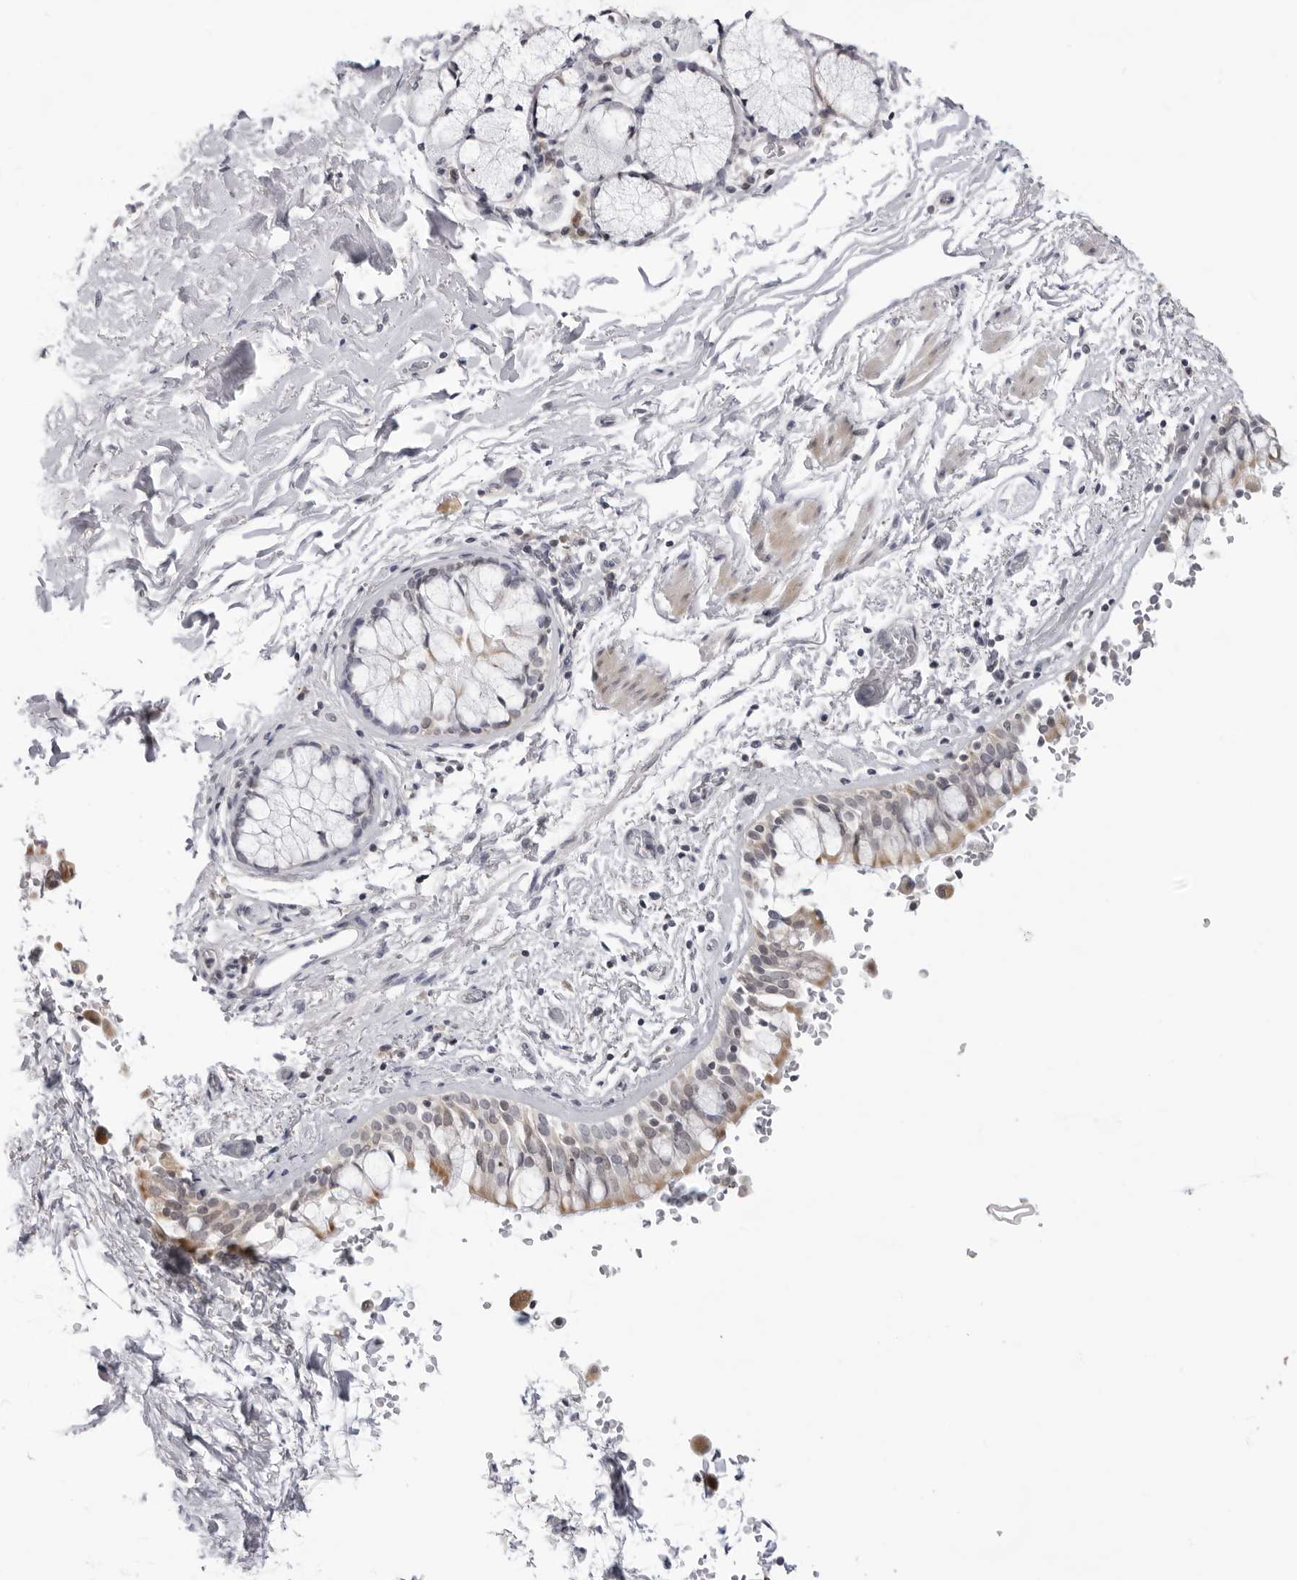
{"staining": {"intensity": "moderate", "quantity": "25%-75%", "location": "cytoplasmic/membranous"}, "tissue": "bronchus", "cell_type": "Respiratory epithelial cells", "image_type": "normal", "snomed": [{"axis": "morphology", "description": "Normal tissue, NOS"}, {"axis": "morphology", "description": "Inflammation, NOS"}, {"axis": "topography", "description": "Cartilage tissue"}, {"axis": "topography", "description": "Bronchus"}, {"axis": "topography", "description": "Lung"}], "caption": "Immunohistochemistry (DAB) staining of normal human bronchus demonstrates moderate cytoplasmic/membranous protein positivity in about 25%-75% of respiratory epithelial cells. Using DAB (3,3'-diaminobenzidine) (brown) and hematoxylin (blue) stains, captured at high magnification using brightfield microscopy.", "gene": "ACP6", "patient": {"sex": "female", "age": 64}}